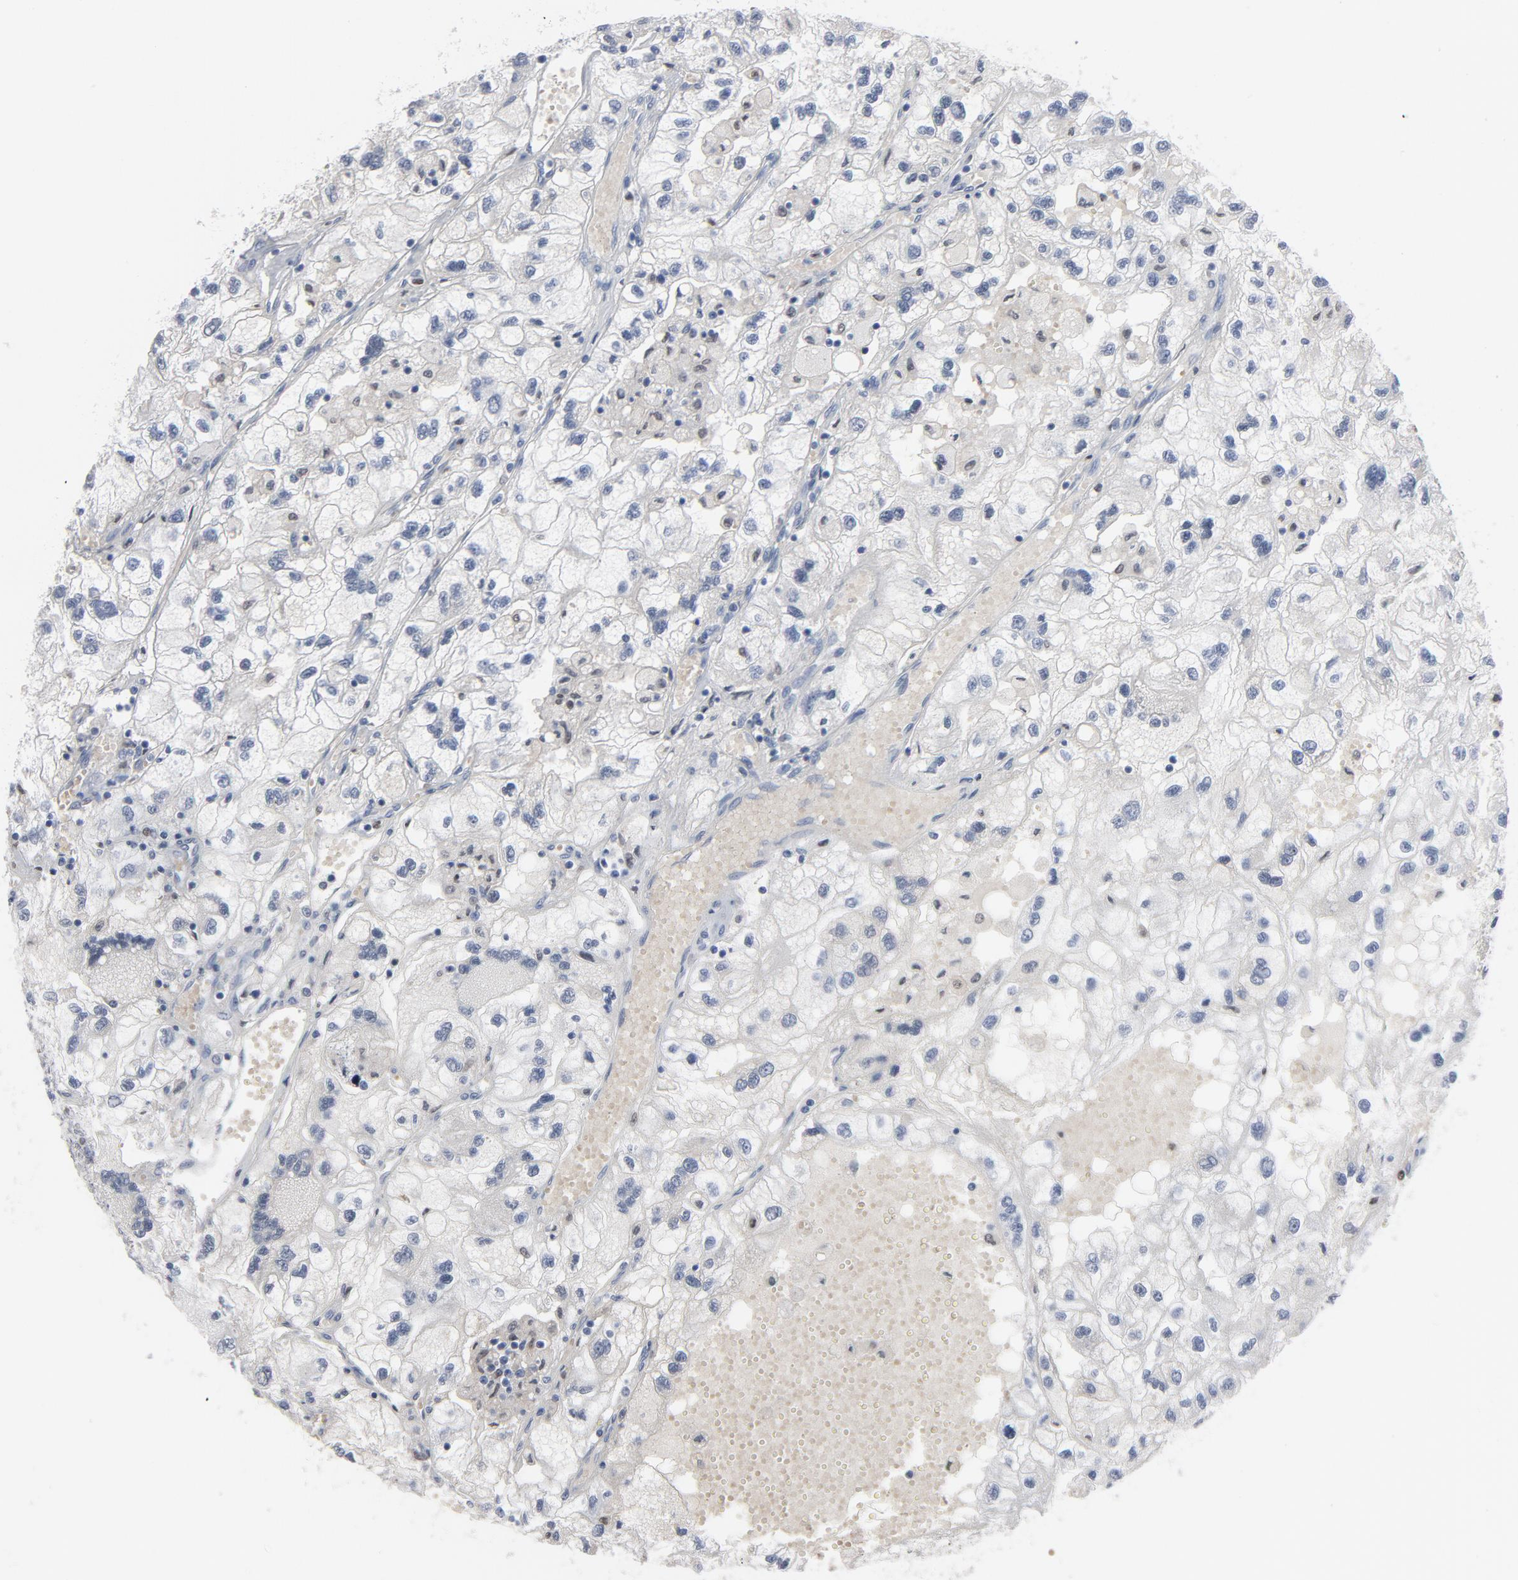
{"staining": {"intensity": "negative", "quantity": "none", "location": "none"}, "tissue": "renal cancer", "cell_type": "Tumor cells", "image_type": "cancer", "snomed": [{"axis": "morphology", "description": "Normal tissue, NOS"}, {"axis": "morphology", "description": "Adenocarcinoma, NOS"}, {"axis": "topography", "description": "Kidney"}], "caption": "Image shows no protein expression in tumor cells of renal adenocarcinoma tissue.", "gene": "SPI1", "patient": {"sex": "male", "age": 71}}